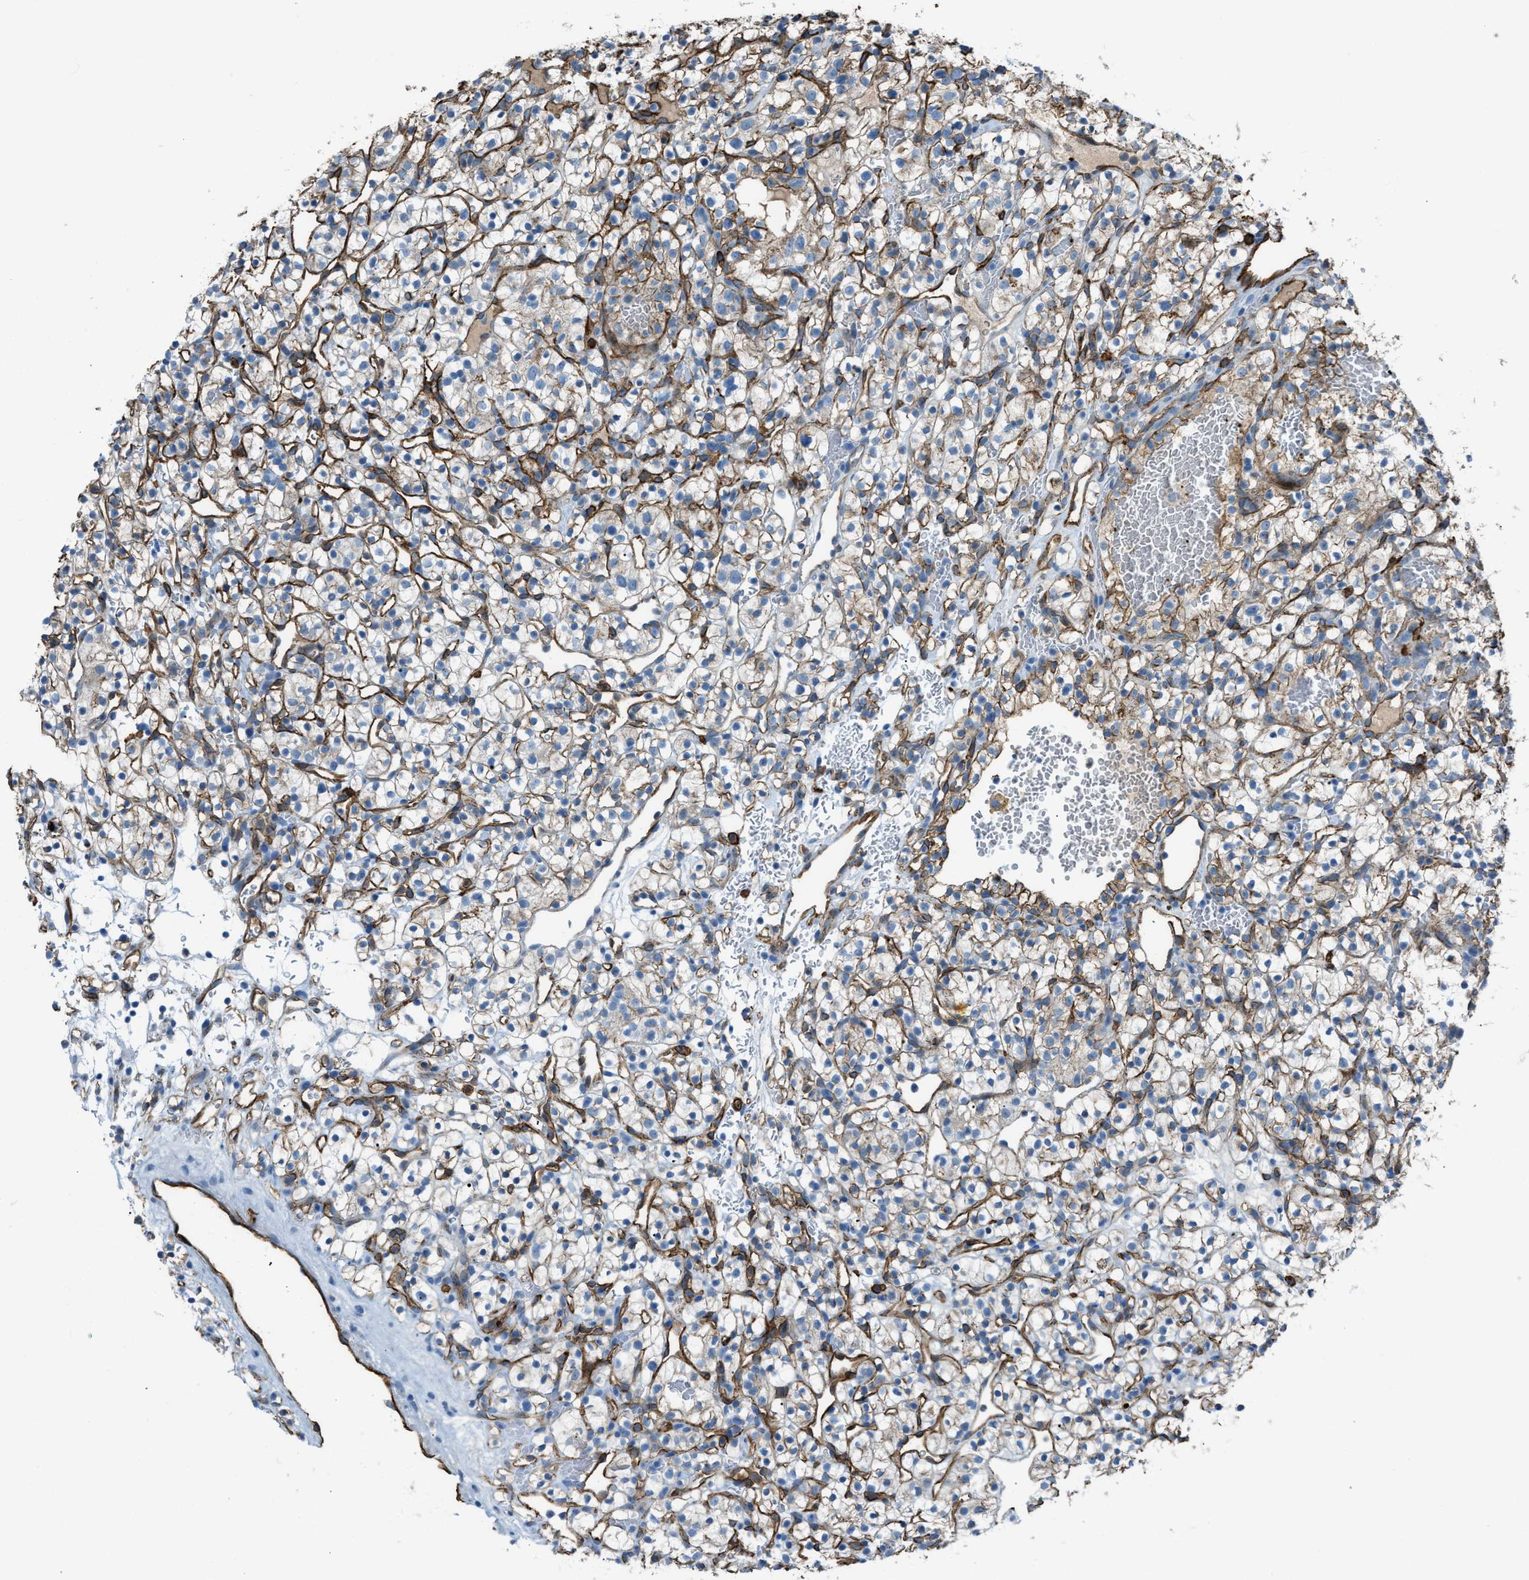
{"staining": {"intensity": "weak", "quantity": "25%-75%", "location": "cytoplasmic/membranous"}, "tissue": "renal cancer", "cell_type": "Tumor cells", "image_type": "cancer", "snomed": [{"axis": "morphology", "description": "Adenocarcinoma, NOS"}, {"axis": "topography", "description": "Kidney"}], "caption": "High-power microscopy captured an immunohistochemistry (IHC) image of renal cancer, revealing weak cytoplasmic/membranous expression in approximately 25%-75% of tumor cells. (brown staining indicates protein expression, while blue staining denotes nuclei).", "gene": "SLC22A15", "patient": {"sex": "female", "age": 57}}